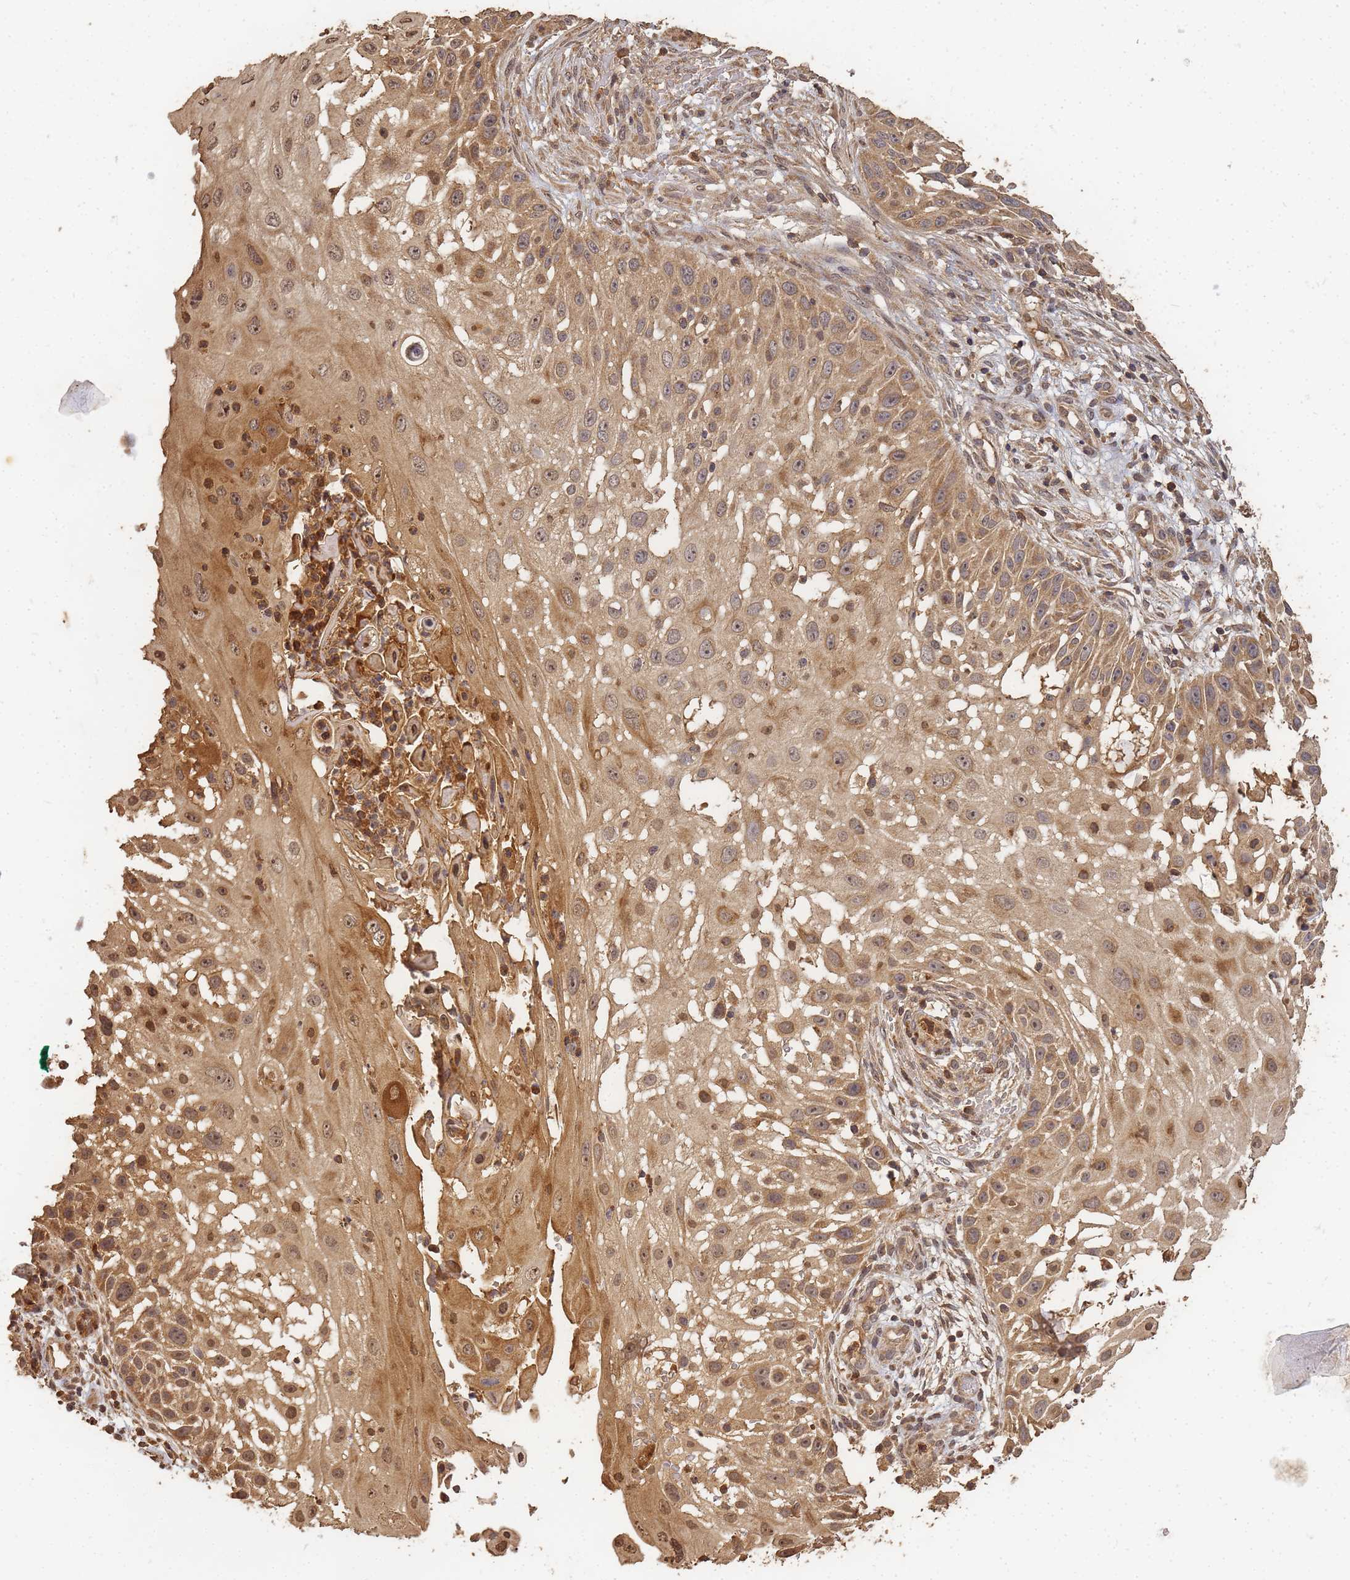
{"staining": {"intensity": "moderate", "quantity": ">75%", "location": "cytoplasmic/membranous,nuclear"}, "tissue": "skin cancer", "cell_type": "Tumor cells", "image_type": "cancer", "snomed": [{"axis": "morphology", "description": "Squamous cell carcinoma, NOS"}, {"axis": "topography", "description": "Skin"}], "caption": "Immunohistochemistry micrograph of neoplastic tissue: skin cancer (squamous cell carcinoma) stained using immunohistochemistry (IHC) shows medium levels of moderate protein expression localized specifically in the cytoplasmic/membranous and nuclear of tumor cells, appearing as a cytoplasmic/membranous and nuclear brown color.", "gene": "ALKBH1", "patient": {"sex": "female", "age": 44}}